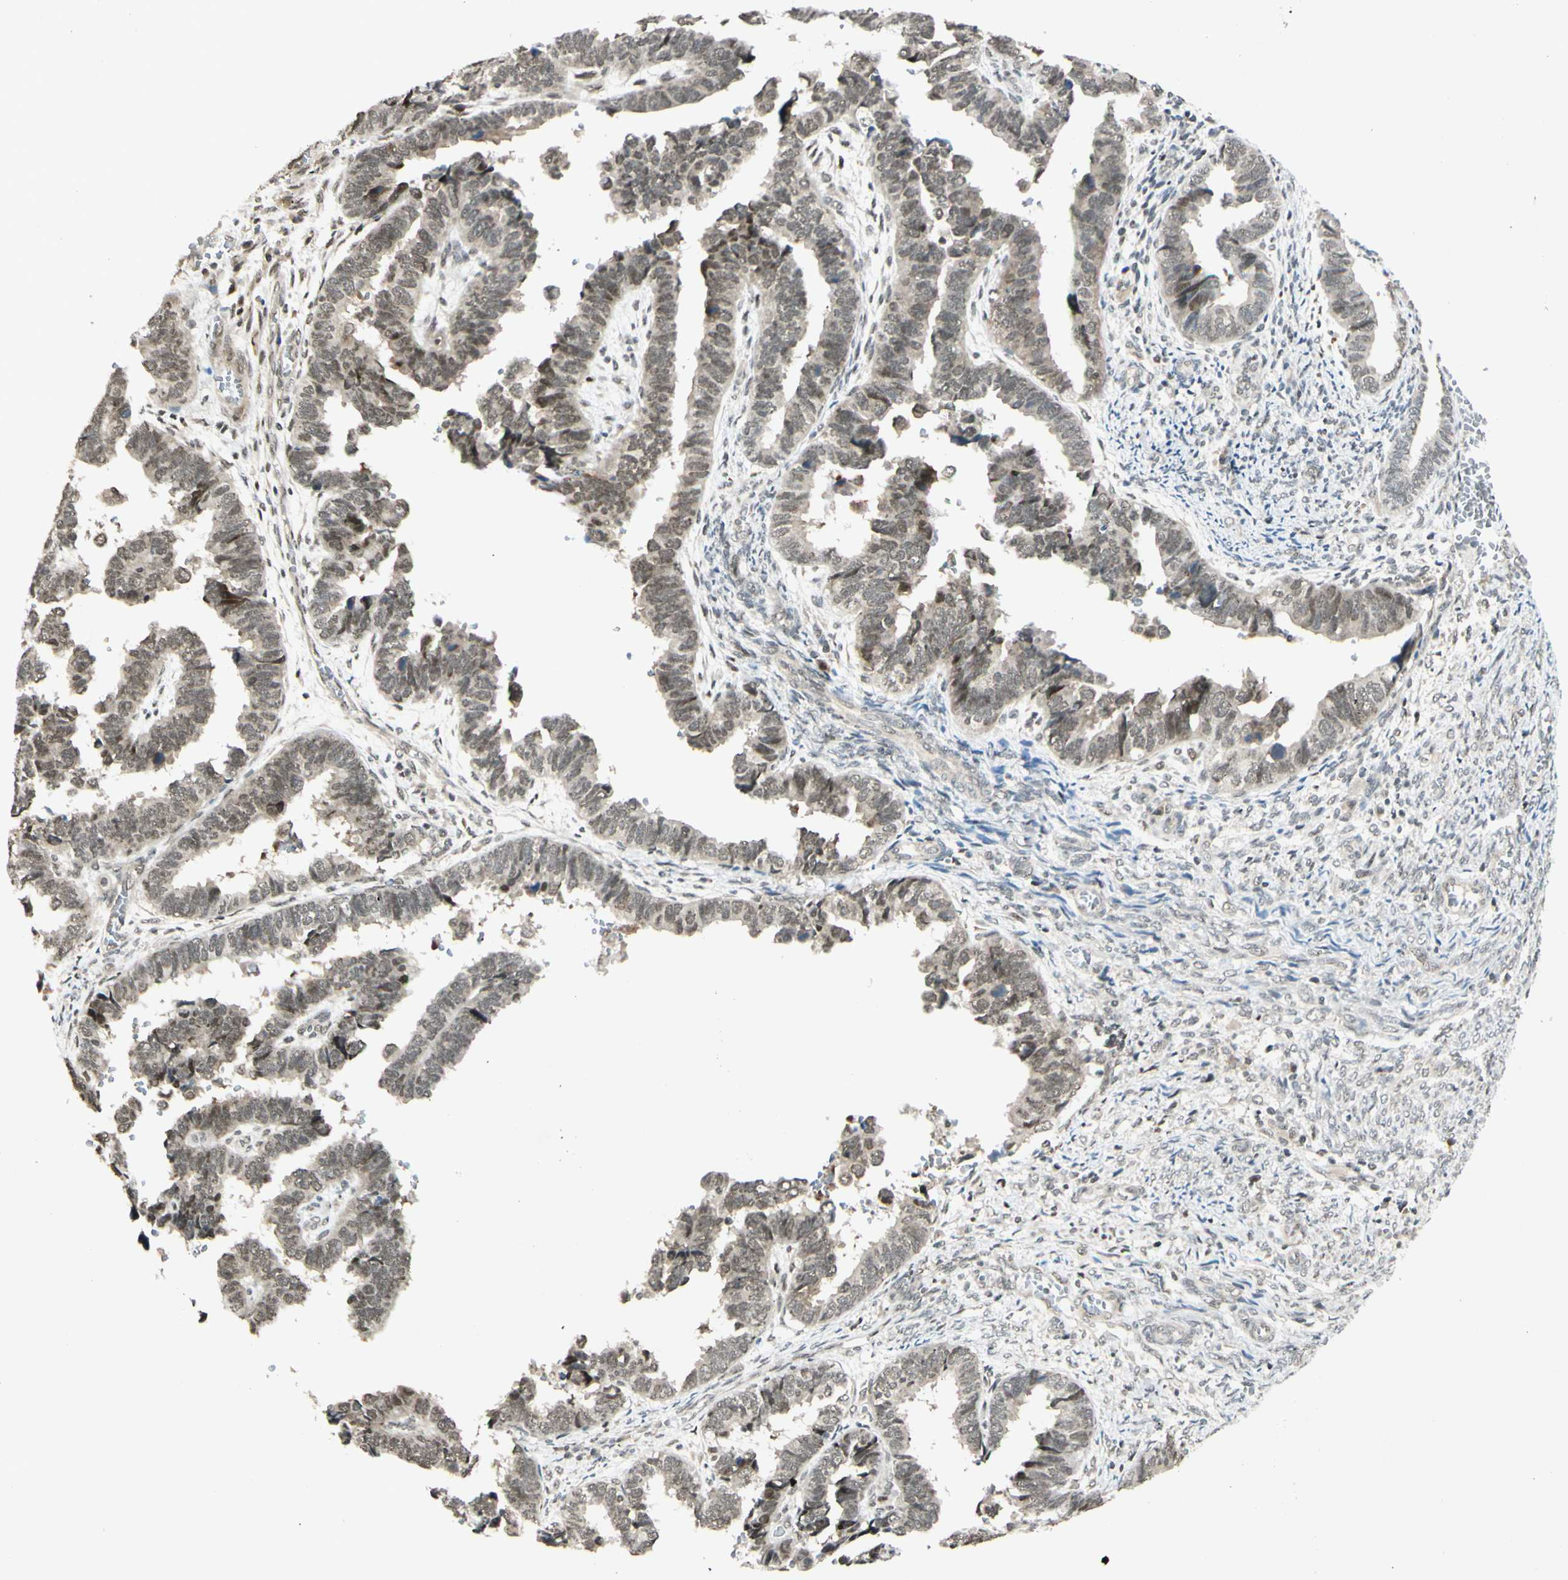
{"staining": {"intensity": "weak", "quantity": ">75%", "location": "cytoplasmic/membranous"}, "tissue": "endometrial cancer", "cell_type": "Tumor cells", "image_type": "cancer", "snomed": [{"axis": "morphology", "description": "Adenocarcinoma, NOS"}, {"axis": "topography", "description": "Endometrium"}], "caption": "Protein expression analysis of endometrial cancer reveals weak cytoplasmic/membranous positivity in about >75% of tumor cells.", "gene": "BRMS1", "patient": {"sex": "female", "age": 75}}